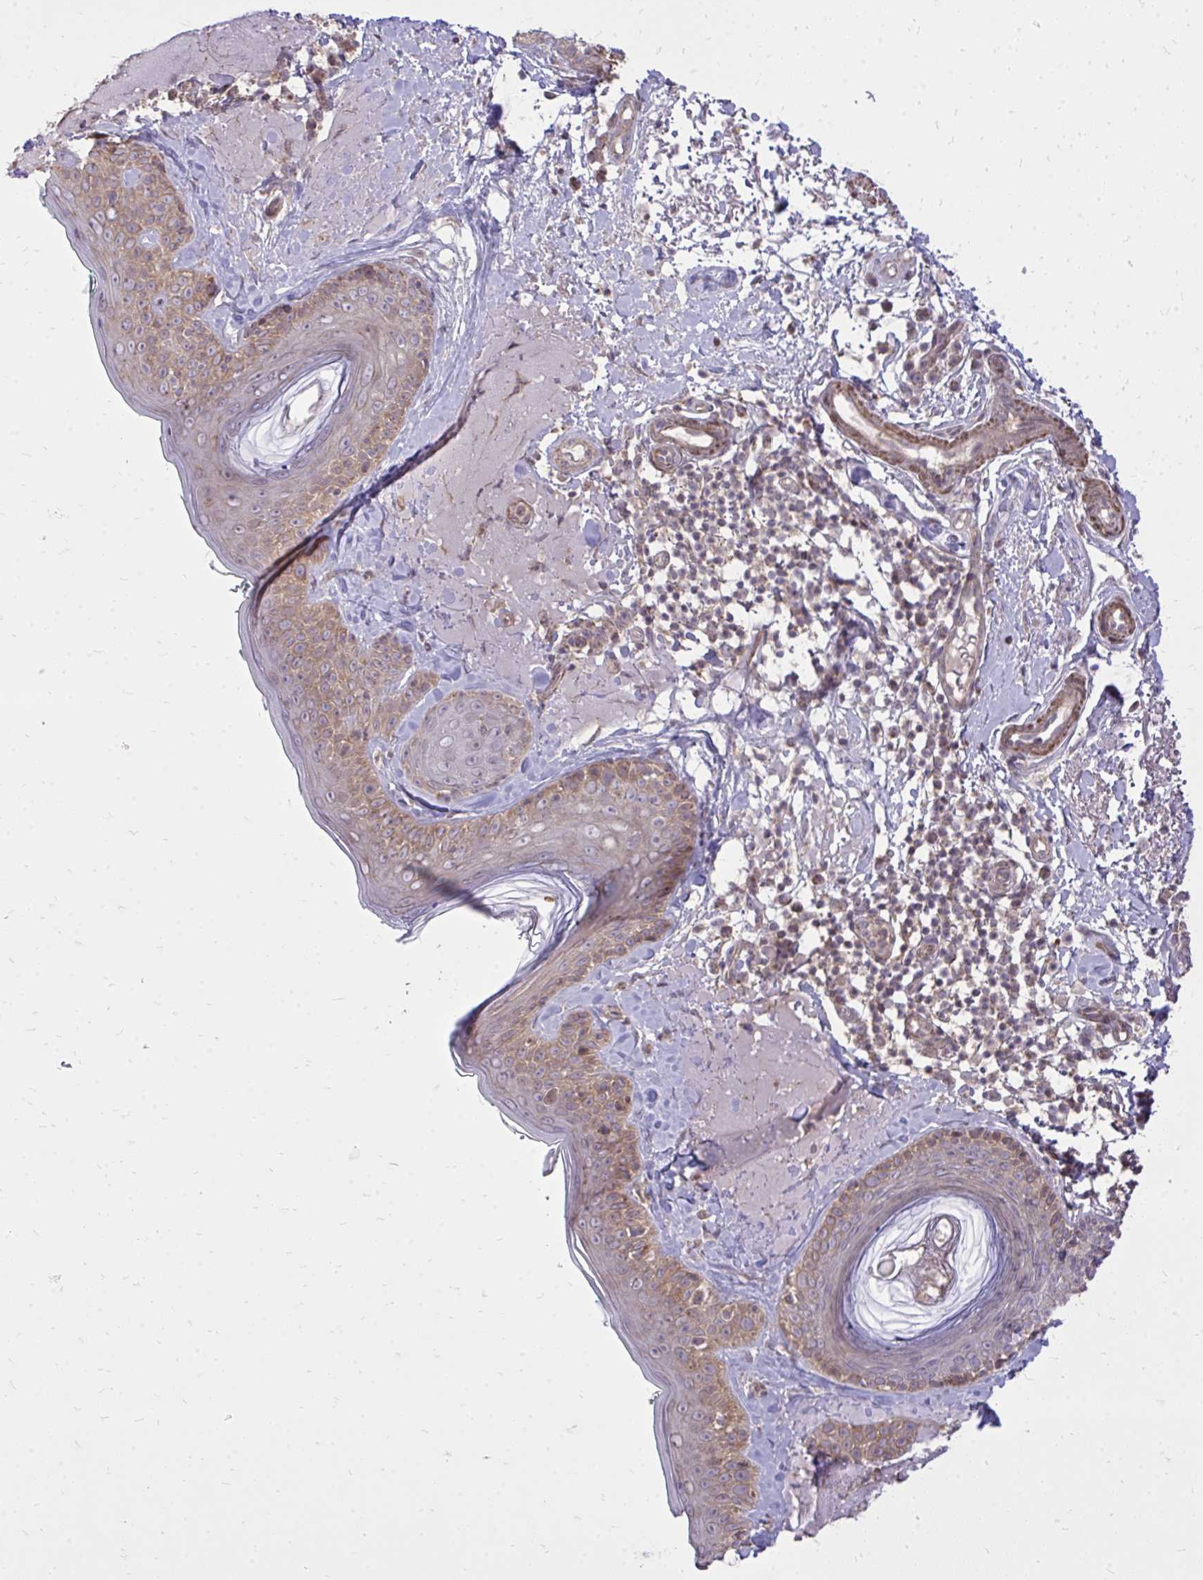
{"staining": {"intensity": "moderate", "quantity": "<25%", "location": "cytoplasmic/membranous"}, "tissue": "skin", "cell_type": "Fibroblasts", "image_type": "normal", "snomed": [{"axis": "morphology", "description": "Normal tissue, NOS"}, {"axis": "topography", "description": "Skin"}], "caption": "Unremarkable skin exhibits moderate cytoplasmic/membranous positivity in about <25% of fibroblasts.", "gene": "SLC7A5", "patient": {"sex": "male", "age": 73}}